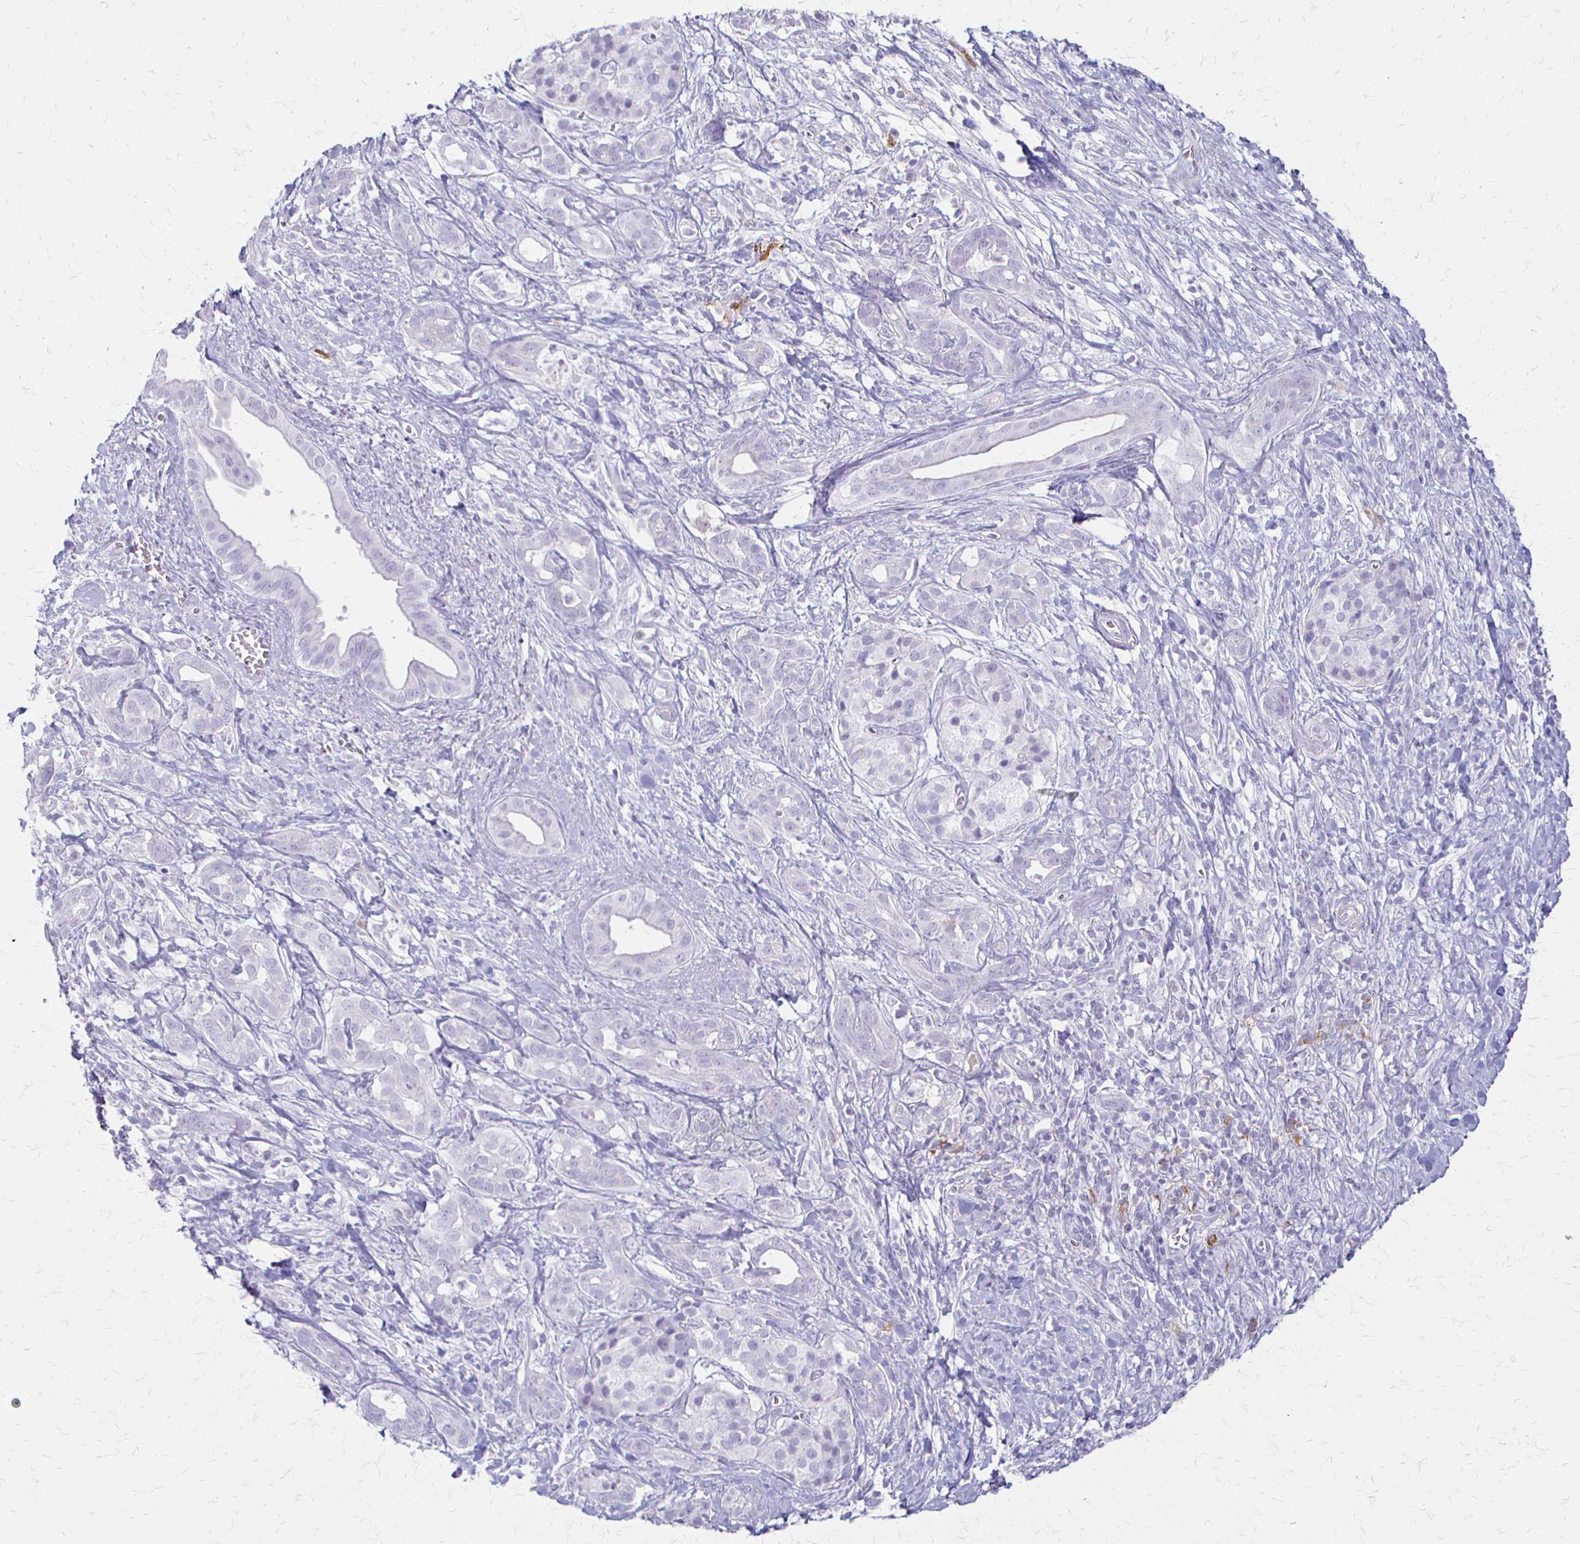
{"staining": {"intensity": "negative", "quantity": "none", "location": "none"}, "tissue": "pancreatic cancer", "cell_type": "Tumor cells", "image_type": "cancer", "snomed": [{"axis": "morphology", "description": "Adenocarcinoma, NOS"}, {"axis": "topography", "description": "Pancreas"}], "caption": "High magnification brightfield microscopy of pancreatic cancer stained with DAB (brown) and counterstained with hematoxylin (blue): tumor cells show no significant staining. (Brightfield microscopy of DAB (3,3'-diaminobenzidine) immunohistochemistry (IHC) at high magnification).", "gene": "ACP5", "patient": {"sex": "male", "age": 61}}